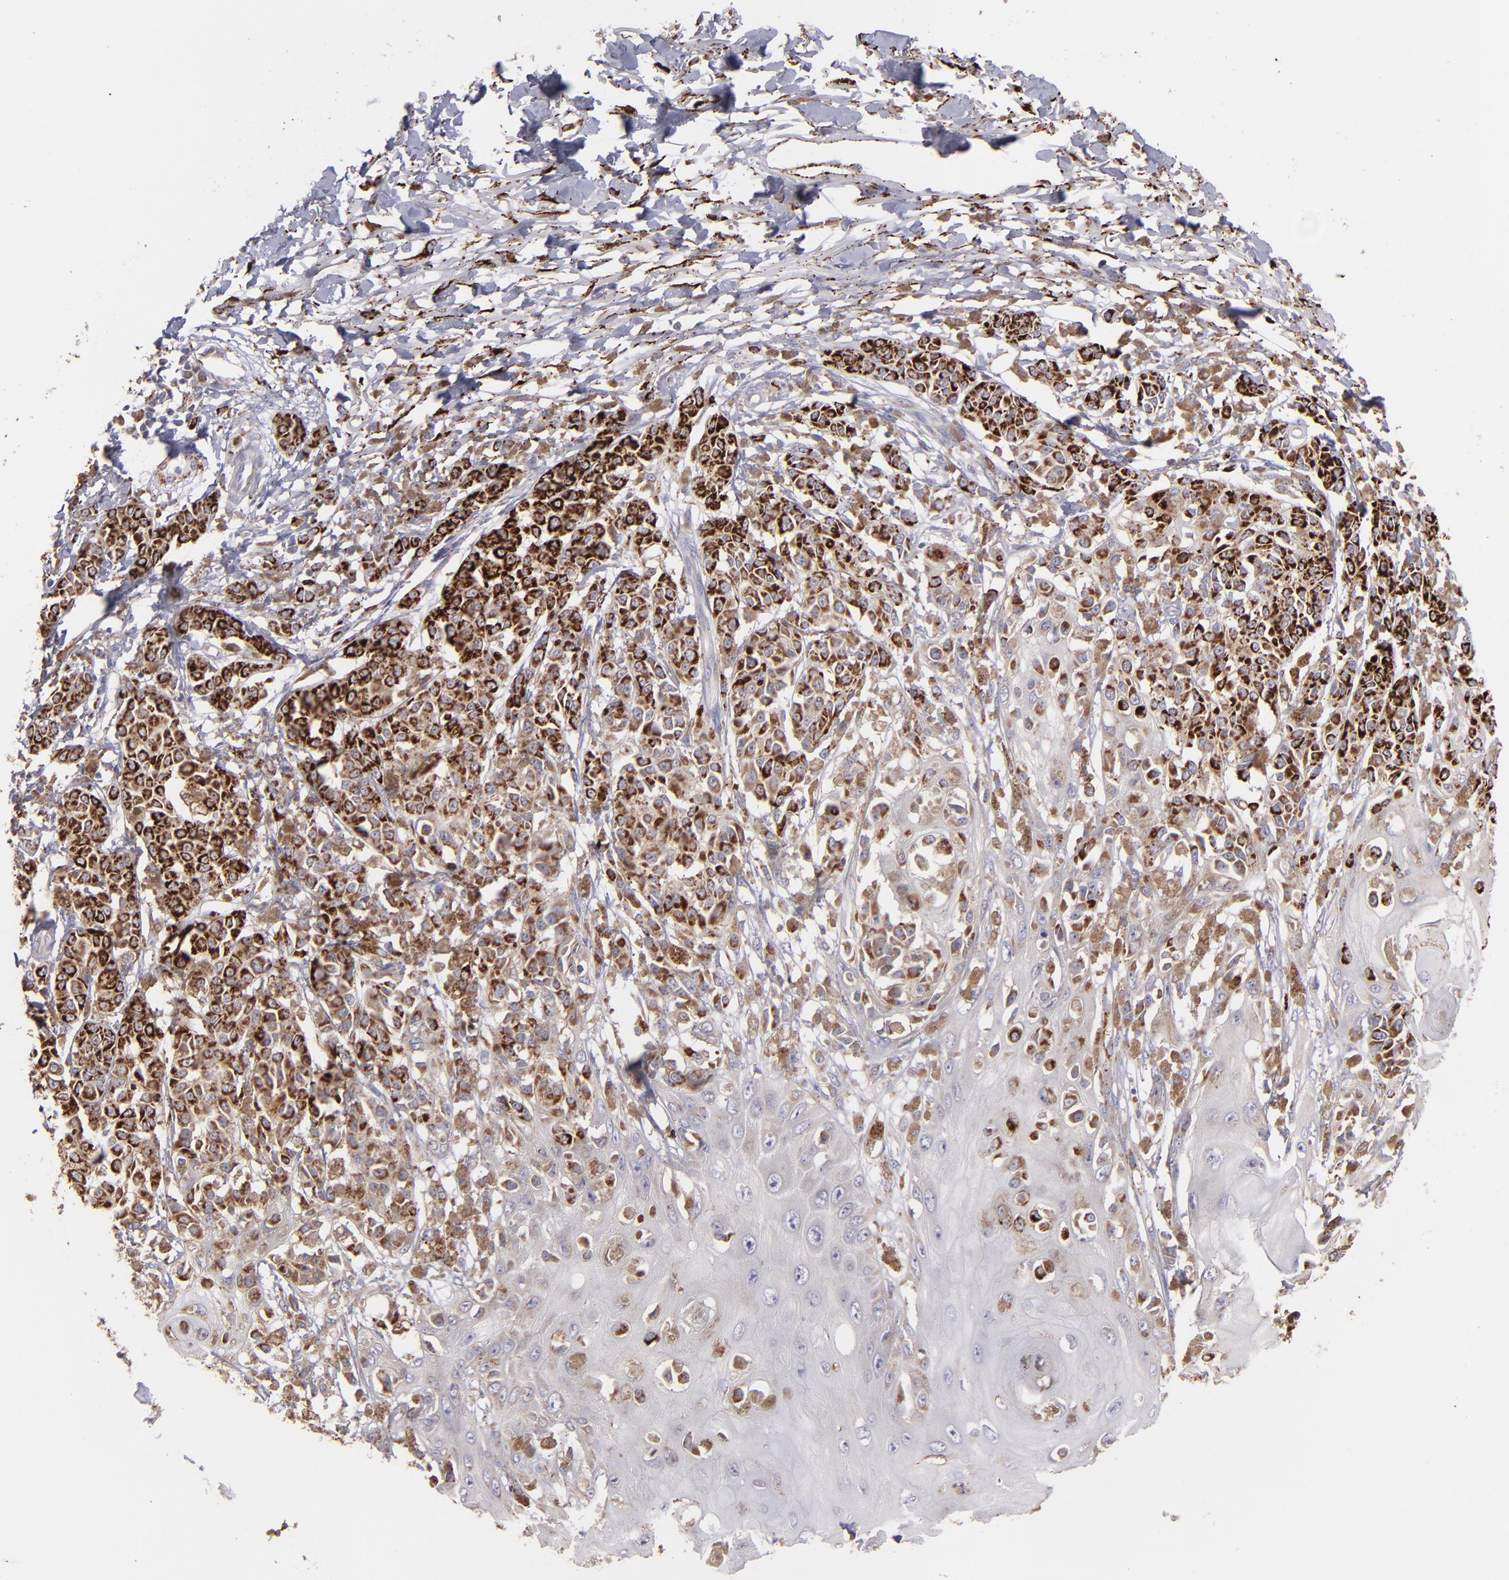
{"staining": {"intensity": "weak", "quantity": ">75%", "location": "cytoplasmic/membranous"}, "tissue": "melanoma", "cell_type": "Tumor cells", "image_type": "cancer", "snomed": [{"axis": "morphology", "description": "Malignant melanoma, NOS"}, {"axis": "topography", "description": "Skin"}], "caption": "Brown immunohistochemical staining in malignant melanoma reveals weak cytoplasmic/membranous positivity in about >75% of tumor cells.", "gene": "MAOB", "patient": {"sex": "male", "age": 76}}